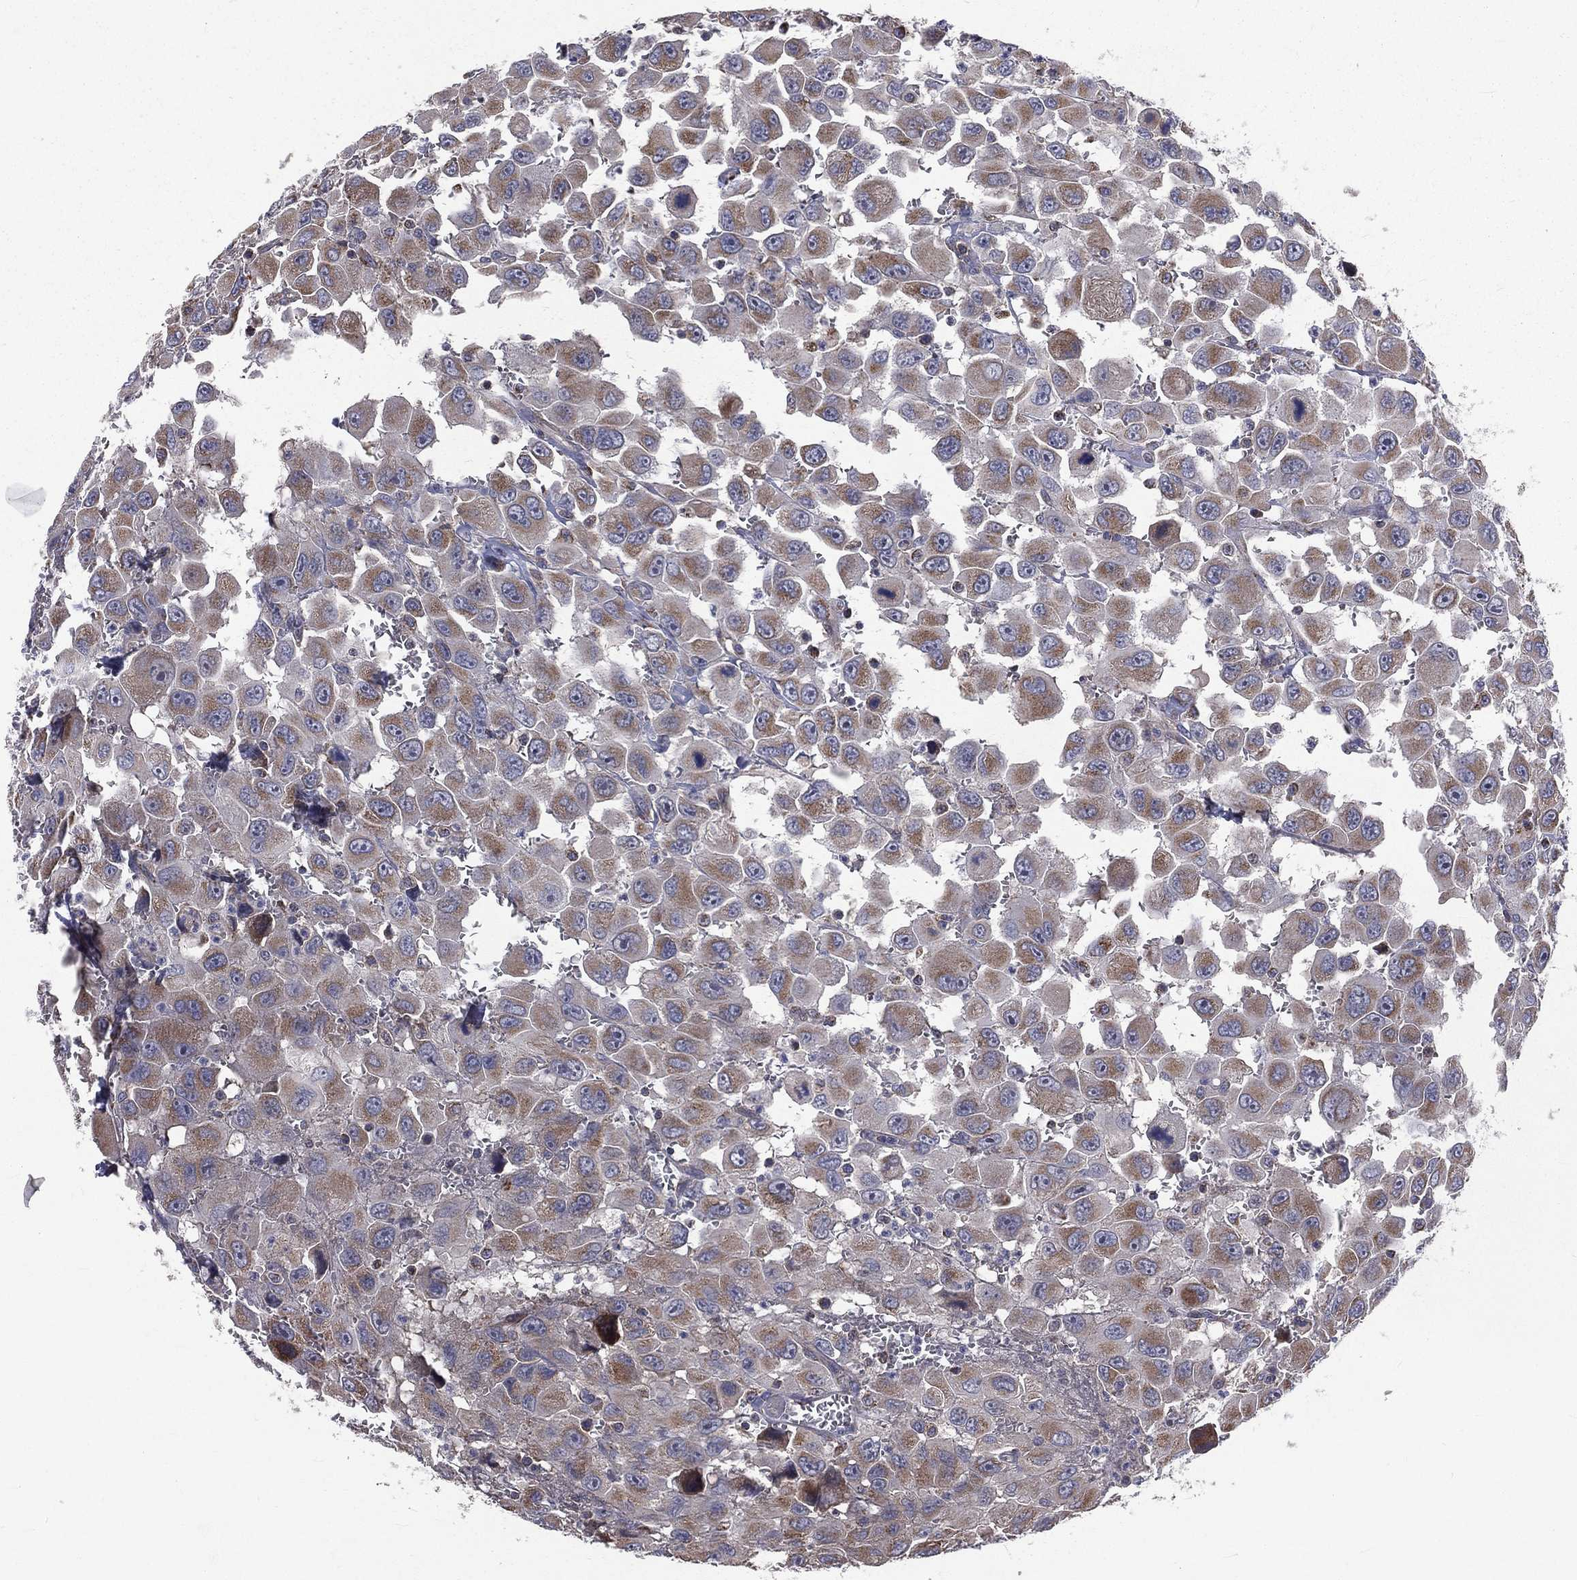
{"staining": {"intensity": "weak", "quantity": "25%-75%", "location": "cytoplasmic/membranous"}, "tissue": "head and neck cancer", "cell_type": "Tumor cells", "image_type": "cancer", "snomed": [{"axis": "morphology", "description": "Squamous cell carcinoma, NOS"}, {"axis": "morphology", "description": "Squamous cell carcinoma, metastatic, NOS"}, {"axis": "topography", "description": "Oral tissue"}, {"axis": "topography", "description": "Head-Neck"}], "caption": "Protein expression analysis of human metastatic squamous cell carcinoma (head and neck) reveals weak cytoplasmic/membranous expression in approximately 25%-75% of tumor cells.", "gene": "GPD1", "patient": {"sex": "female", "age": 85}}